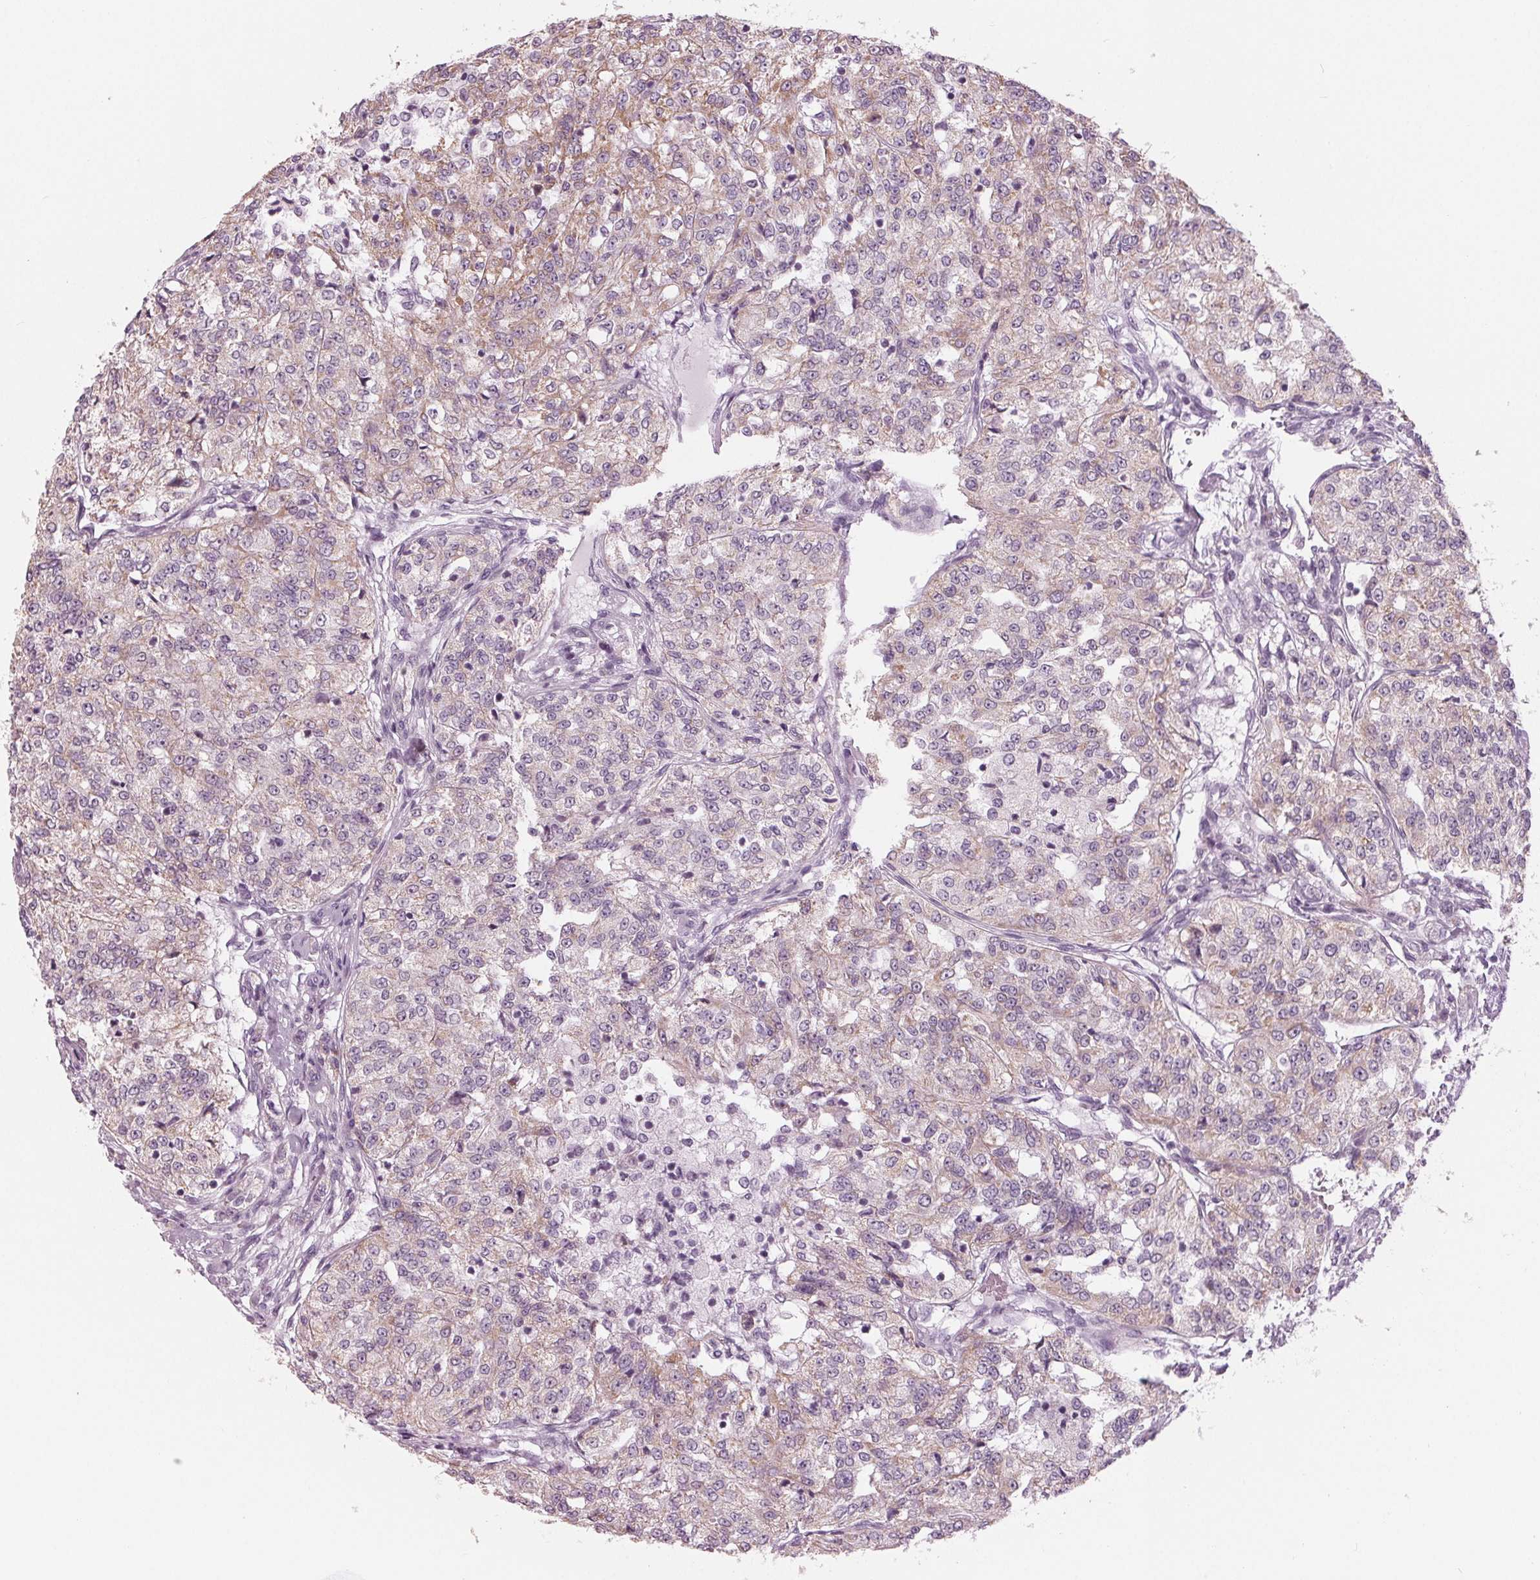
{"staining": {"intensity": "weak", "quantity": "<25%", "location": "cytoplasmic/membranous"}, "tissue": "renal cancer", "cell_type": "Tumor cells", "image_type": "cancer", "snomed": [{"axis": "morphology", "description": "Adenocarcinoma, NOS"}, {"axis": "topography", "description": "Kidney"}], "caption": "Immunohistochemical staining of renal cancer demonstrates no significant positivity in tumor cells.", "gene": "SAMD4A", "patient": {"sex": "female", "age": 63}}